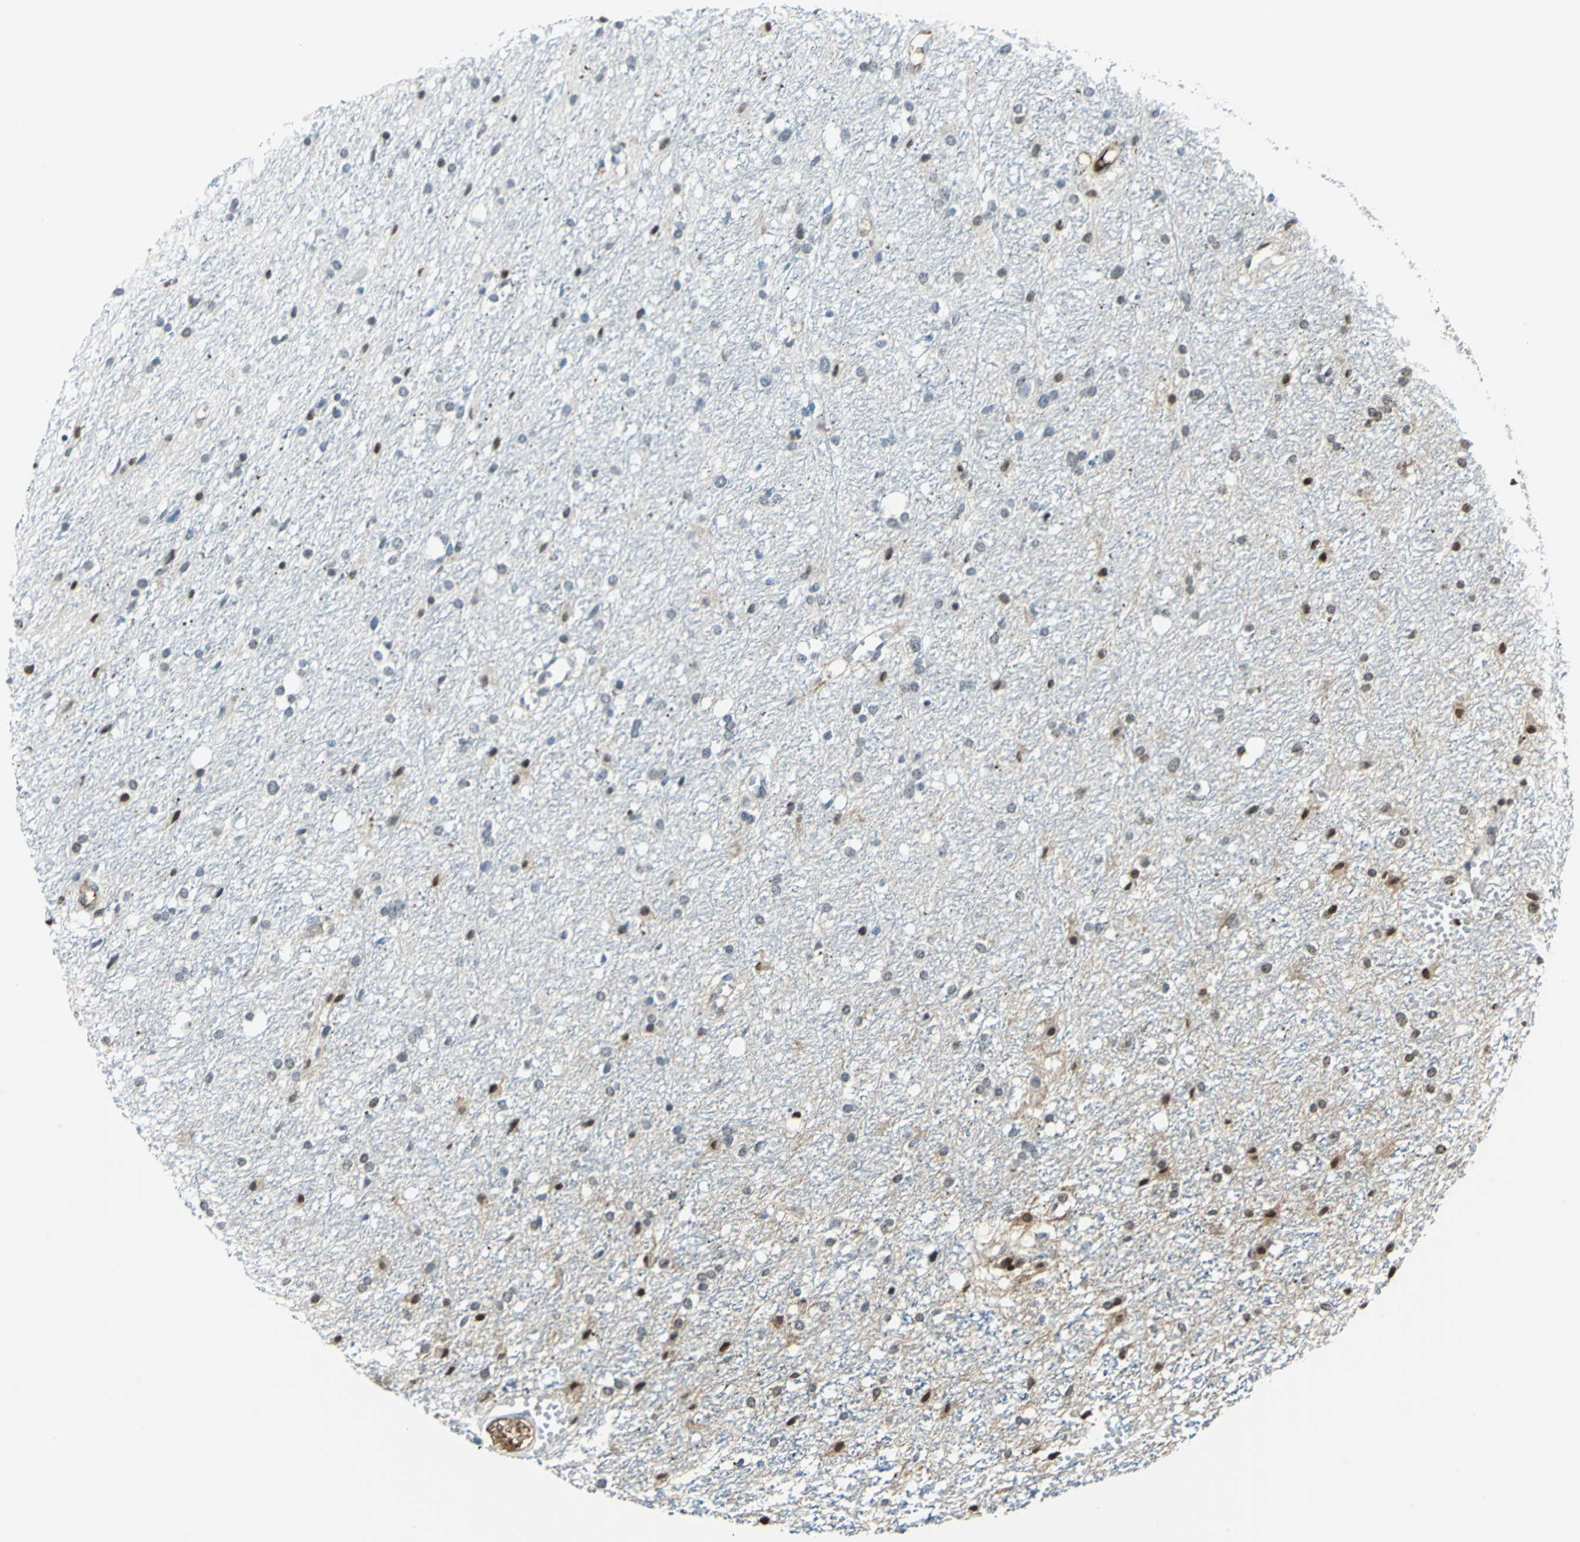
{"staining": {"intensity": "moderate", "quantity": "25%-75%", "location": "cytoplasmic/membranous,nuclear"}, "tissue": "glioma", "cell_type": "Tumor cells", "image_type": "cancer", "snomed": [{"axis": "morphology", "description": "Glioma, malignant, High grade"}, {"axis": "topography", "description": "Brain"}], "caption": "Malignant glioma (high-grade) tissue exhibits moderate cytoplasmic/membranous and nuclear expression in approximately 25%-75% of tumor cells, visualized by immunohistochemistry.", "gene": "ALB", "patient": {"sex": "female", "age": 59}}